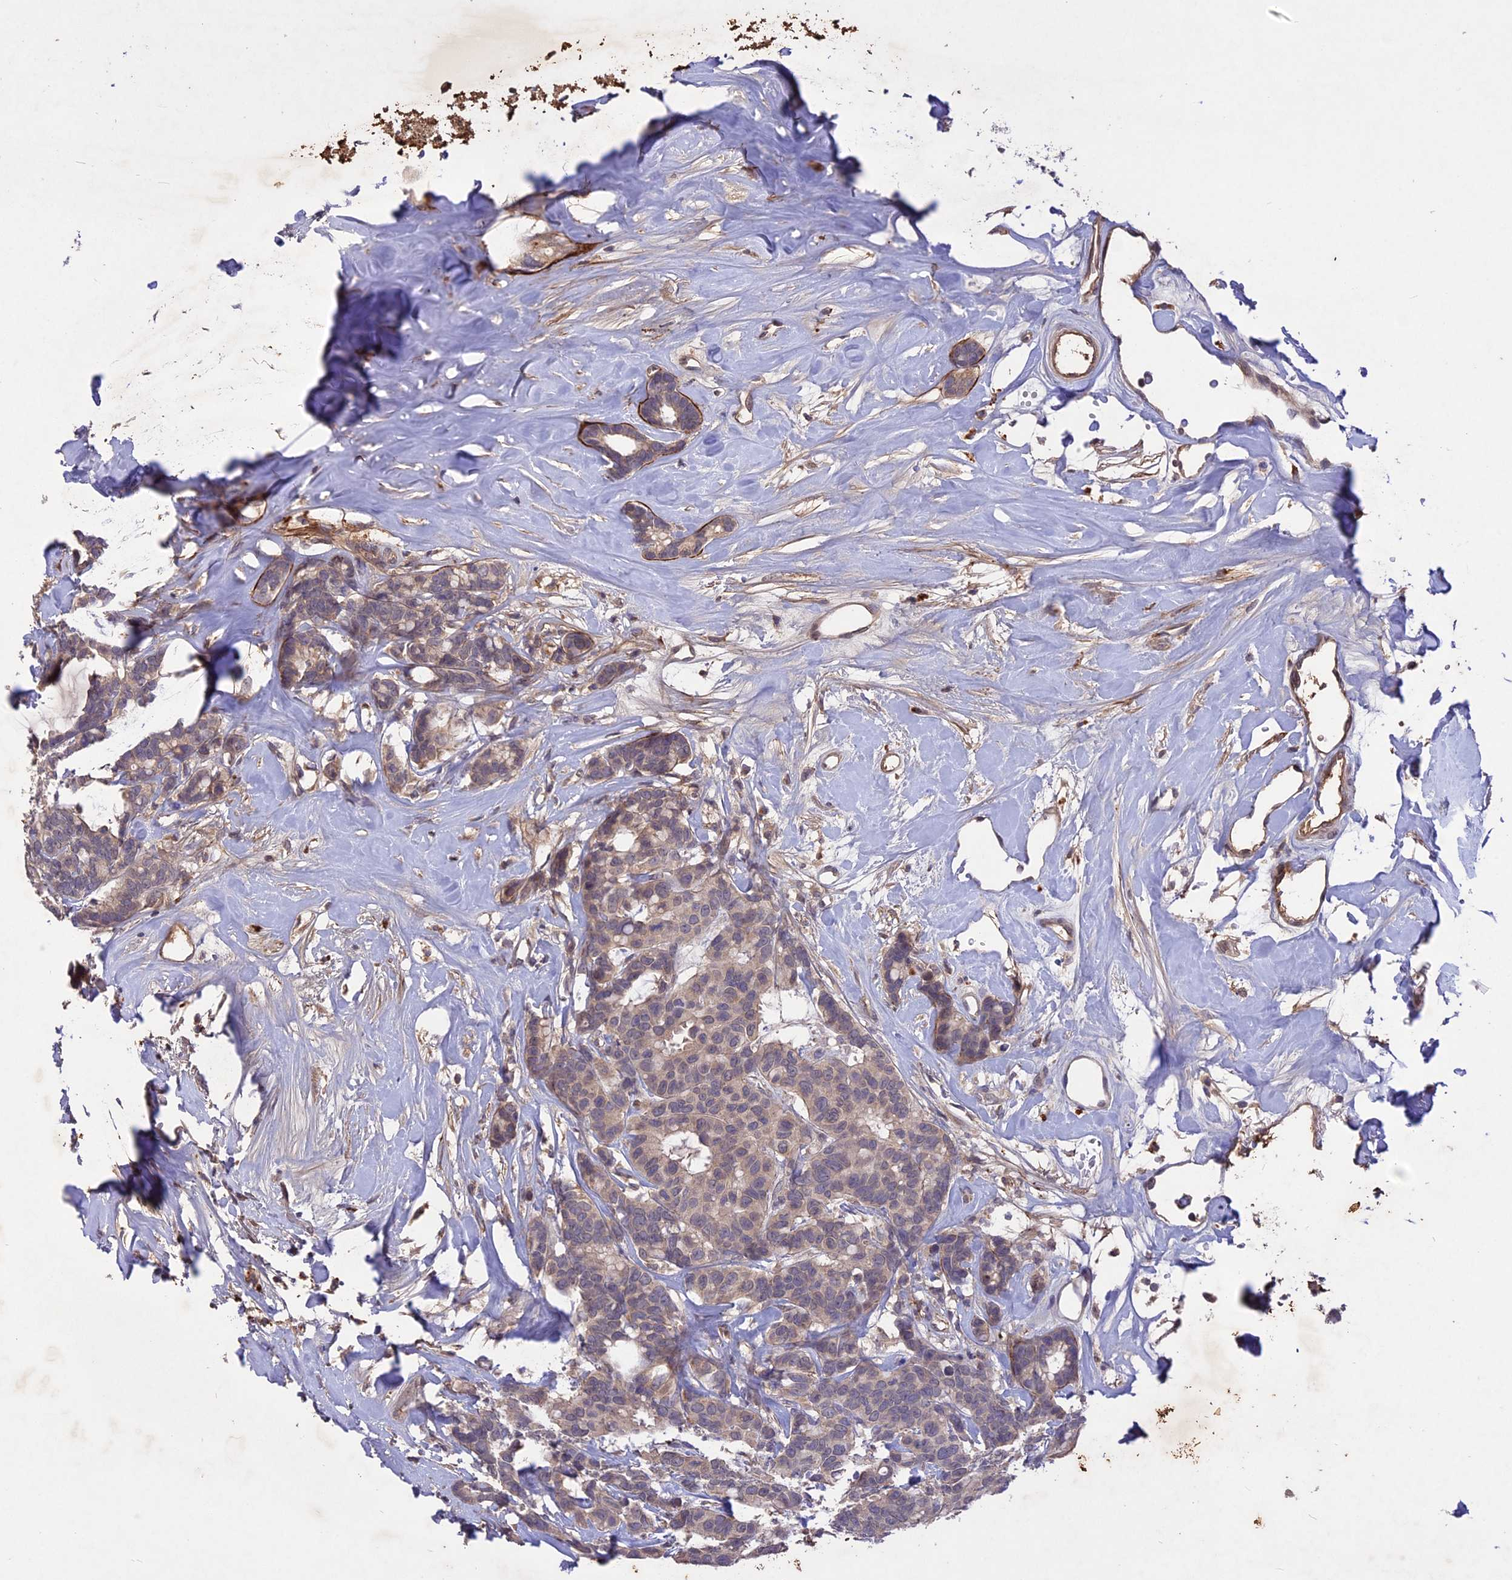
{"staining": {"intensity": "weak", "quantity": "<25%", "location": "cytoplasmic/membranous"}, "tissue": "breast cancer", "cell_type": "Tumor cells", "image_type": "cancer", "snomed": [{"axis": "morphology", "description": "Duct carcinoma"}, {"axis": "topography", "description": "Breast"}], "caption": "This histopathology image is of infiltrating ductal carcinoma (breast) stained with immunohistochemistry (IHC) to label a protein in brown with the nuclei are counter-stained blue. There is no positivity in tumor cells. (Stains: DAB immunohistochemistry with hematoxylin counter stain, Microscopy: brightfield microscopy at high magnification).", "gene": "ADO", "patient": {"sex": "female", "age": 87}}